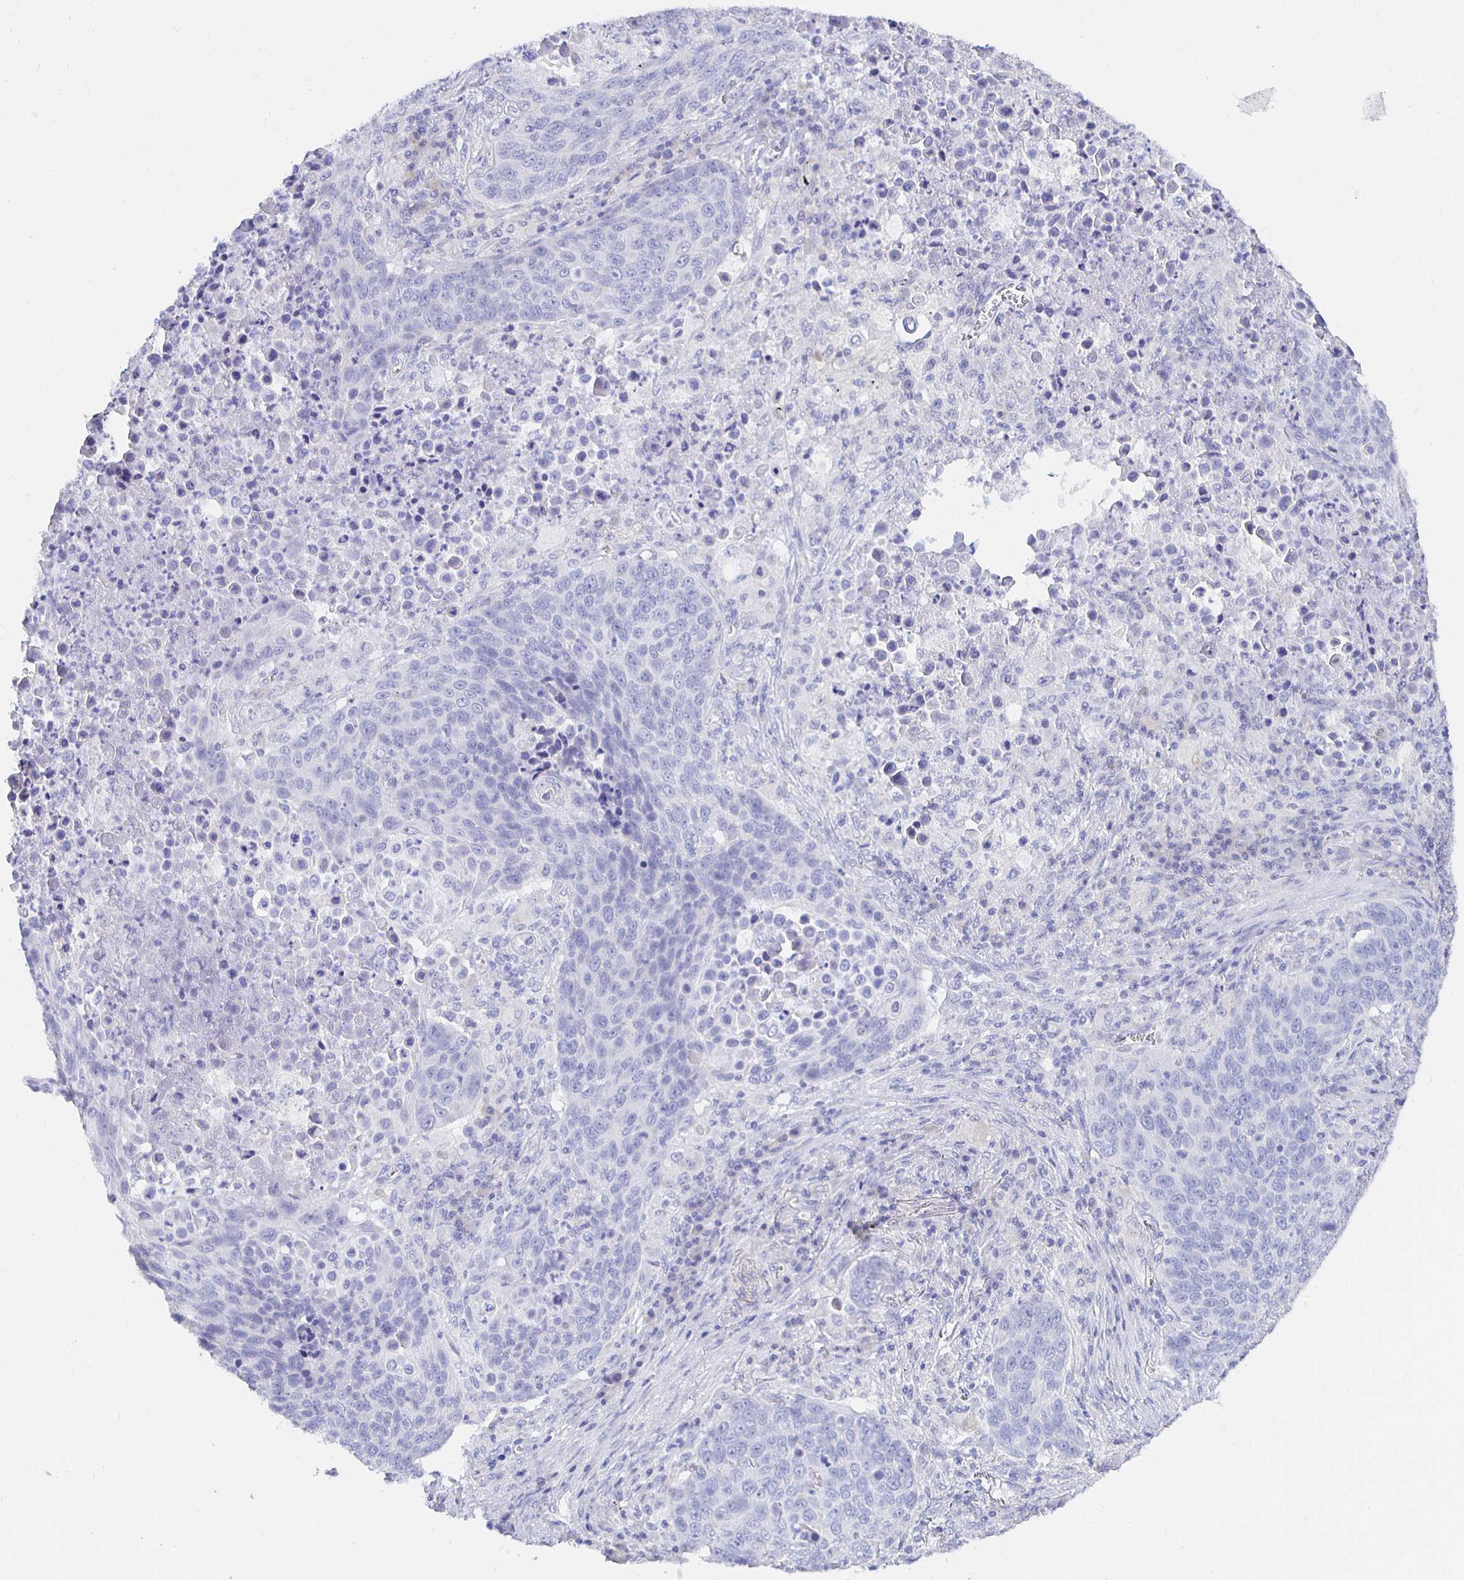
{"staining": {"intensity": "negative", "quantity": "none", "location": "none"}, "tissue": "lung cancer", "cell_type": "Tumor cells", "image_type": "cancer", "snomed": [{"axis": "morphology", "description": "Squamous cell carcinoma, NOS"}, {"axis": "topography", "description": "Lung"}], "caption": "Immunohistochemistry (IHC) micrograph of lung cancer (squamous cell carcinoma) stained for a protein (brown), which exhibits no expression in tumor cells. (DAB IHC visualized using brightfield microscopy, high magnification).", "gene": "UMOD", "patient": {"sex": "male", "age": 78}}